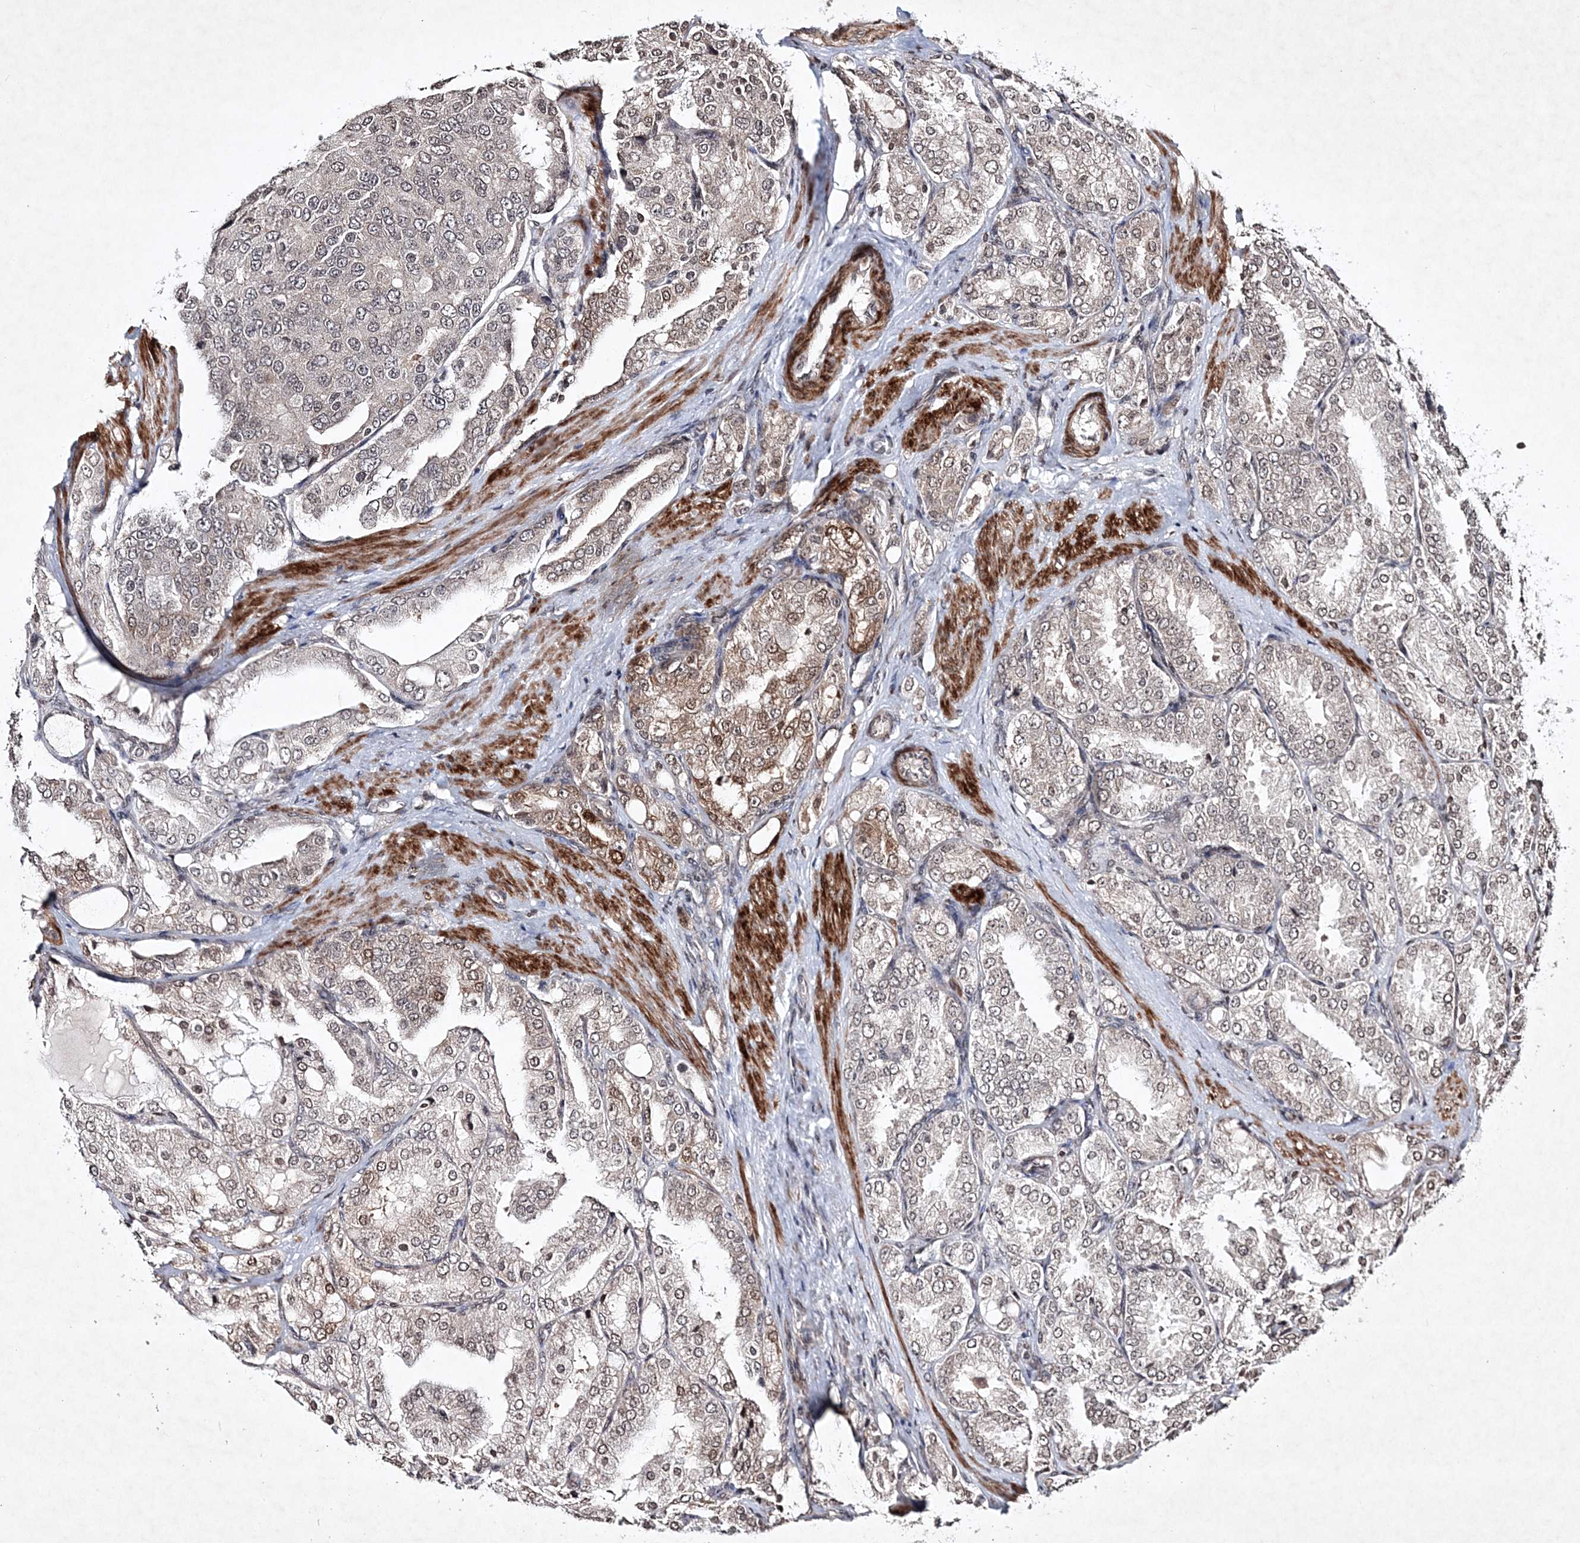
{"staining": {"intensity": "moderate", "quantity": "<25%", "location": "cytoplasmic/membranous,nuclear"}, "tissue": "prostate cancer", "cell_type": "Tumor cells", "image_type": "cancer", "snomed": [{"axis": "morphology", "description": "Adenocarcinoma, High grade"}, {"axis": "topography", "description": "Prostate"}], "caption": "IHC image of human prostate cancer (high-grade adenocarcinoma) stained for a protein (brown), which exhibits low levels of moderate cytoplasmic/membranous and nuclear positivity in about <25% of tumor cells.", "gene": "SOWAHB", "patient": {"sex": "male", "age": 50}}